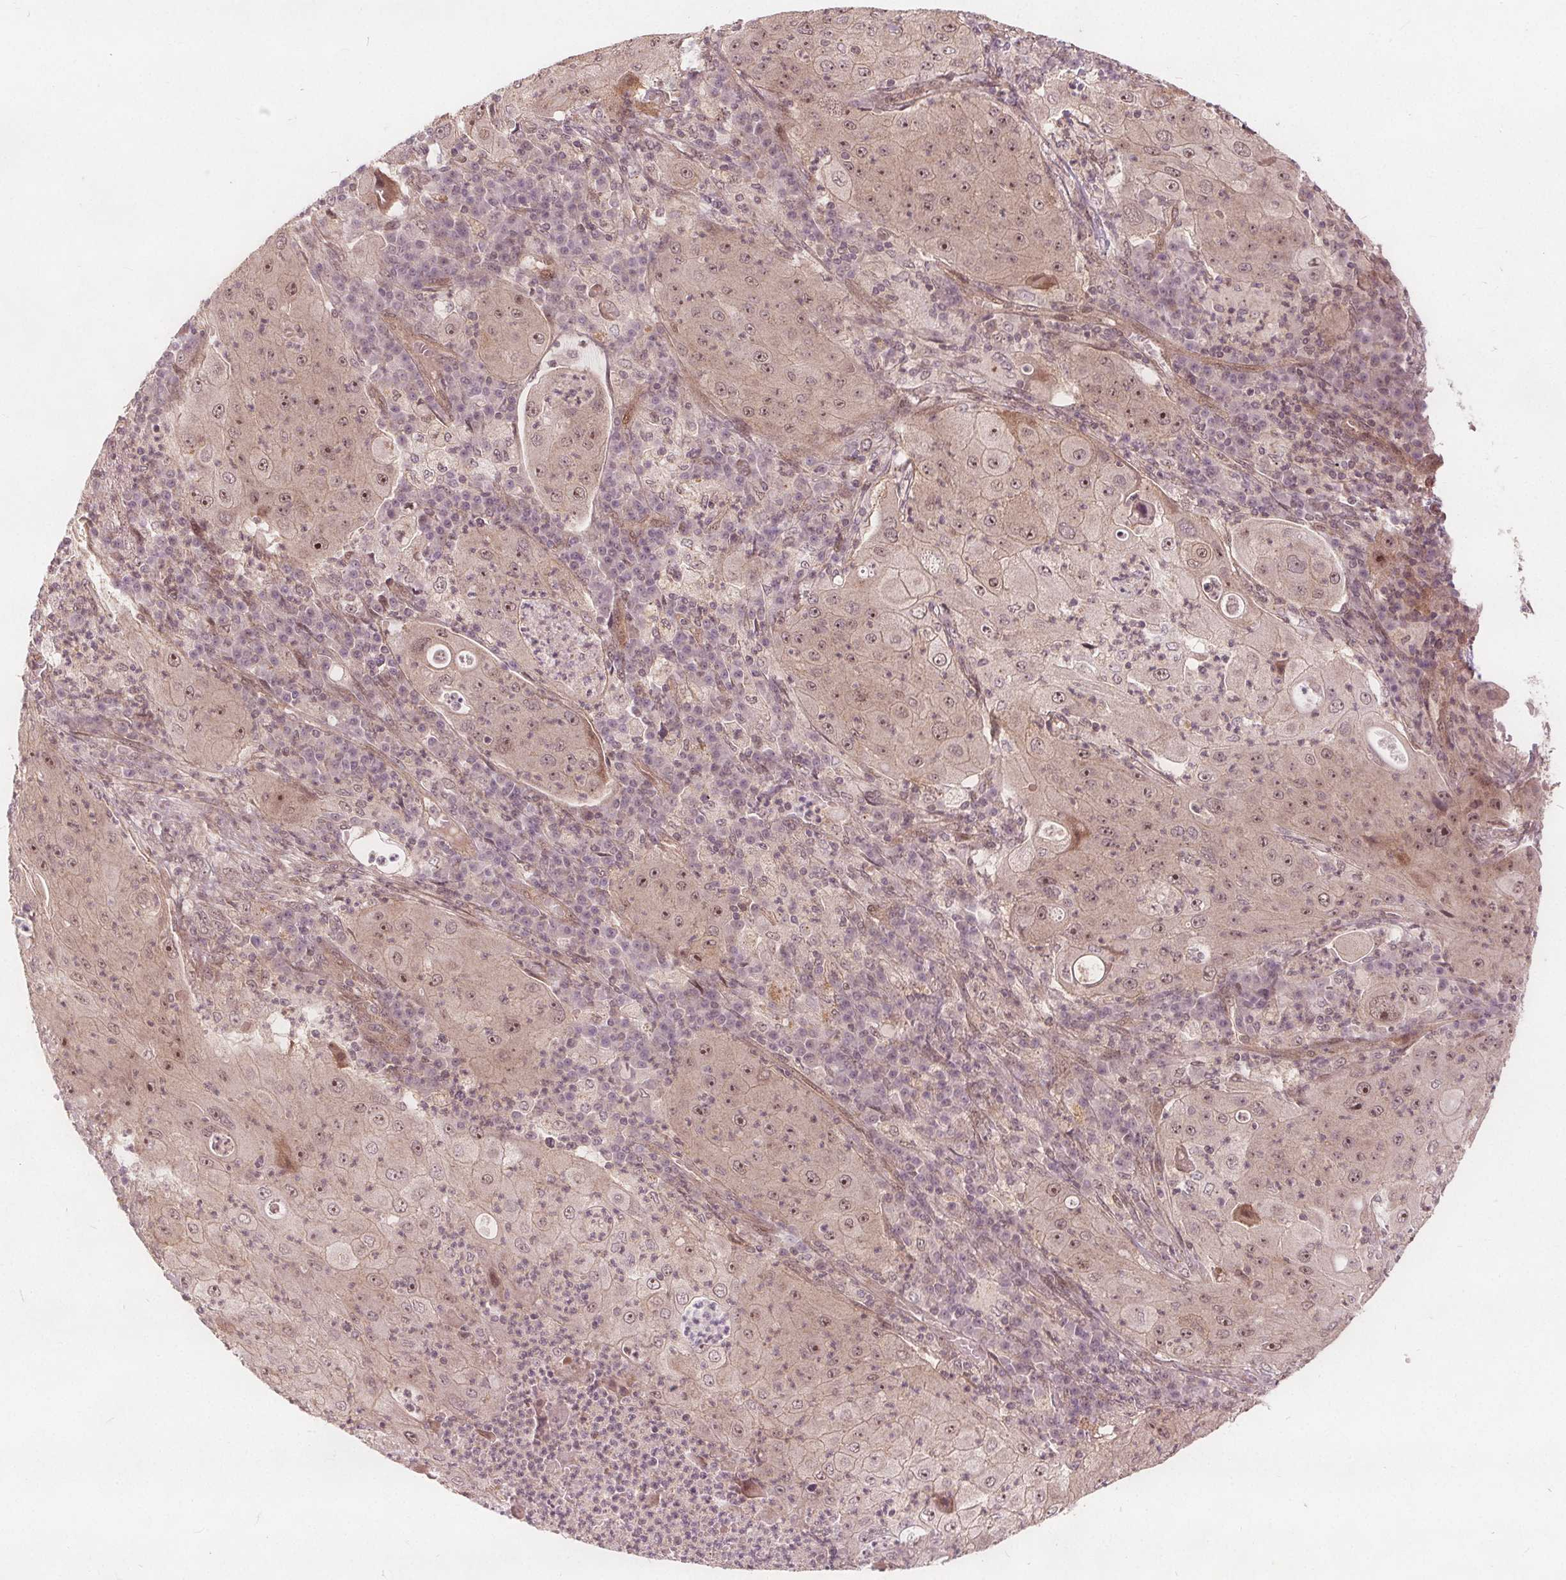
{"staining": {"intensity": "moderate", "quantity": ">75%", "location": "nuclear"}, "tissue": "lung cancer", "cell_type": "Tumor cells", "image_type": "cancer", "snomed": [{"axis": "morphology", "description": "Squamous cell carcinoma, NOS"}, {"axis": "topography", "description": "Lung"}], "caption": "Human lung squamous cell carcinoma stained with a brown dye exhibits moderate nuclear positive positivity in approximately >75% of tumor cells.", "gene": "PPP1CB", "patient": {"sex": "female", "age": 59}}